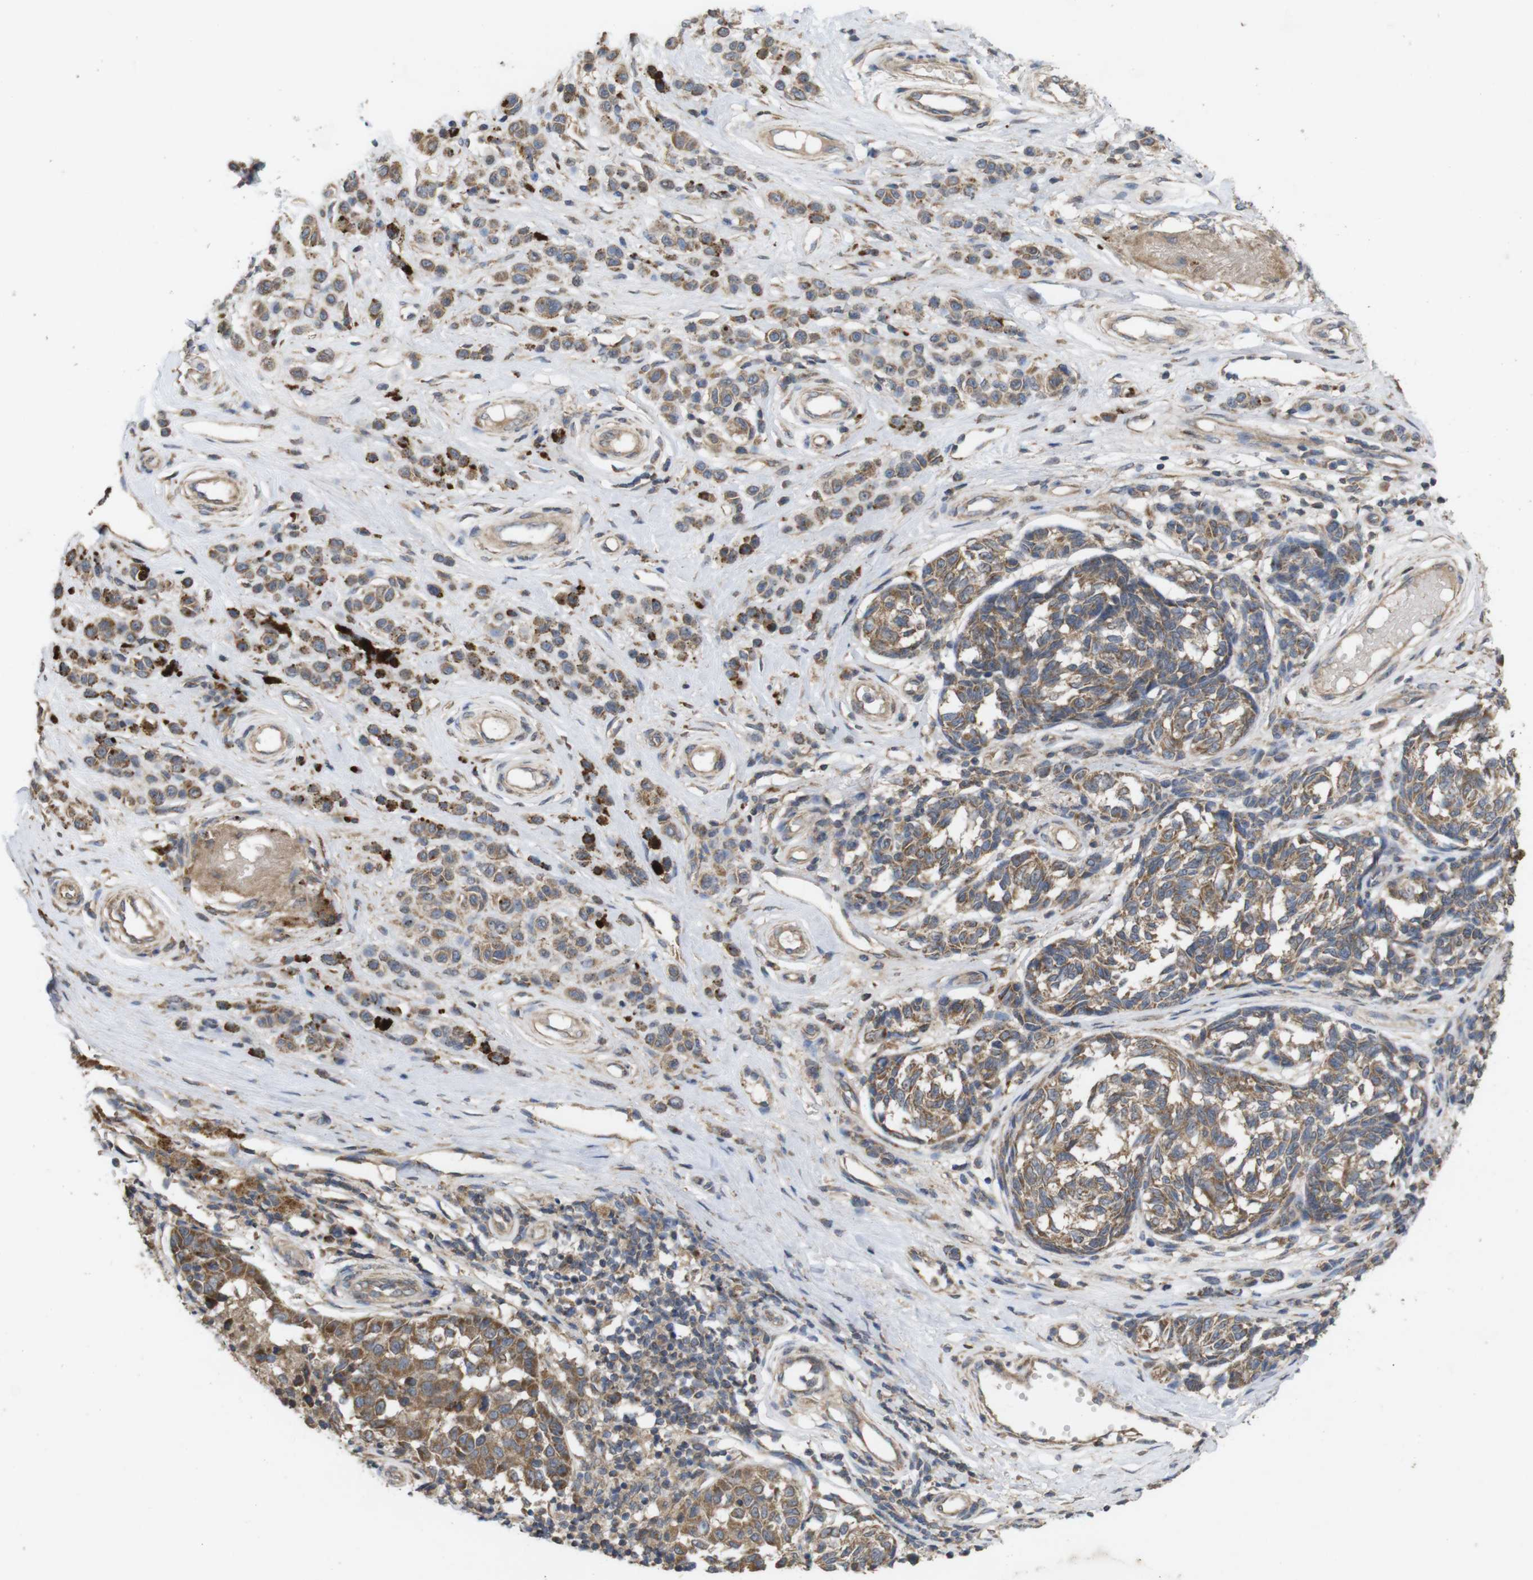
{"staining": {"intensity": "moderate", "quantity": ">75%", "location": "cytoplasmic/membranous"}, "tissue": "melanoma", "cell_type": "Tumor cells", "image_type": "cancer", "snomed": [{"axis": "morphology", "description": "Malignant melanoma, NOS"}, {"axis": "topography", "description": "Skin"}], "caption": "Malignant melanoma was stained to show a protein in brown. There is medium levels of moderate cytoplasmic/membranous positivity in about >75% of tumor cells.", "gene": "KCNS3", "patient": {"sex": "female", "age": 64}}